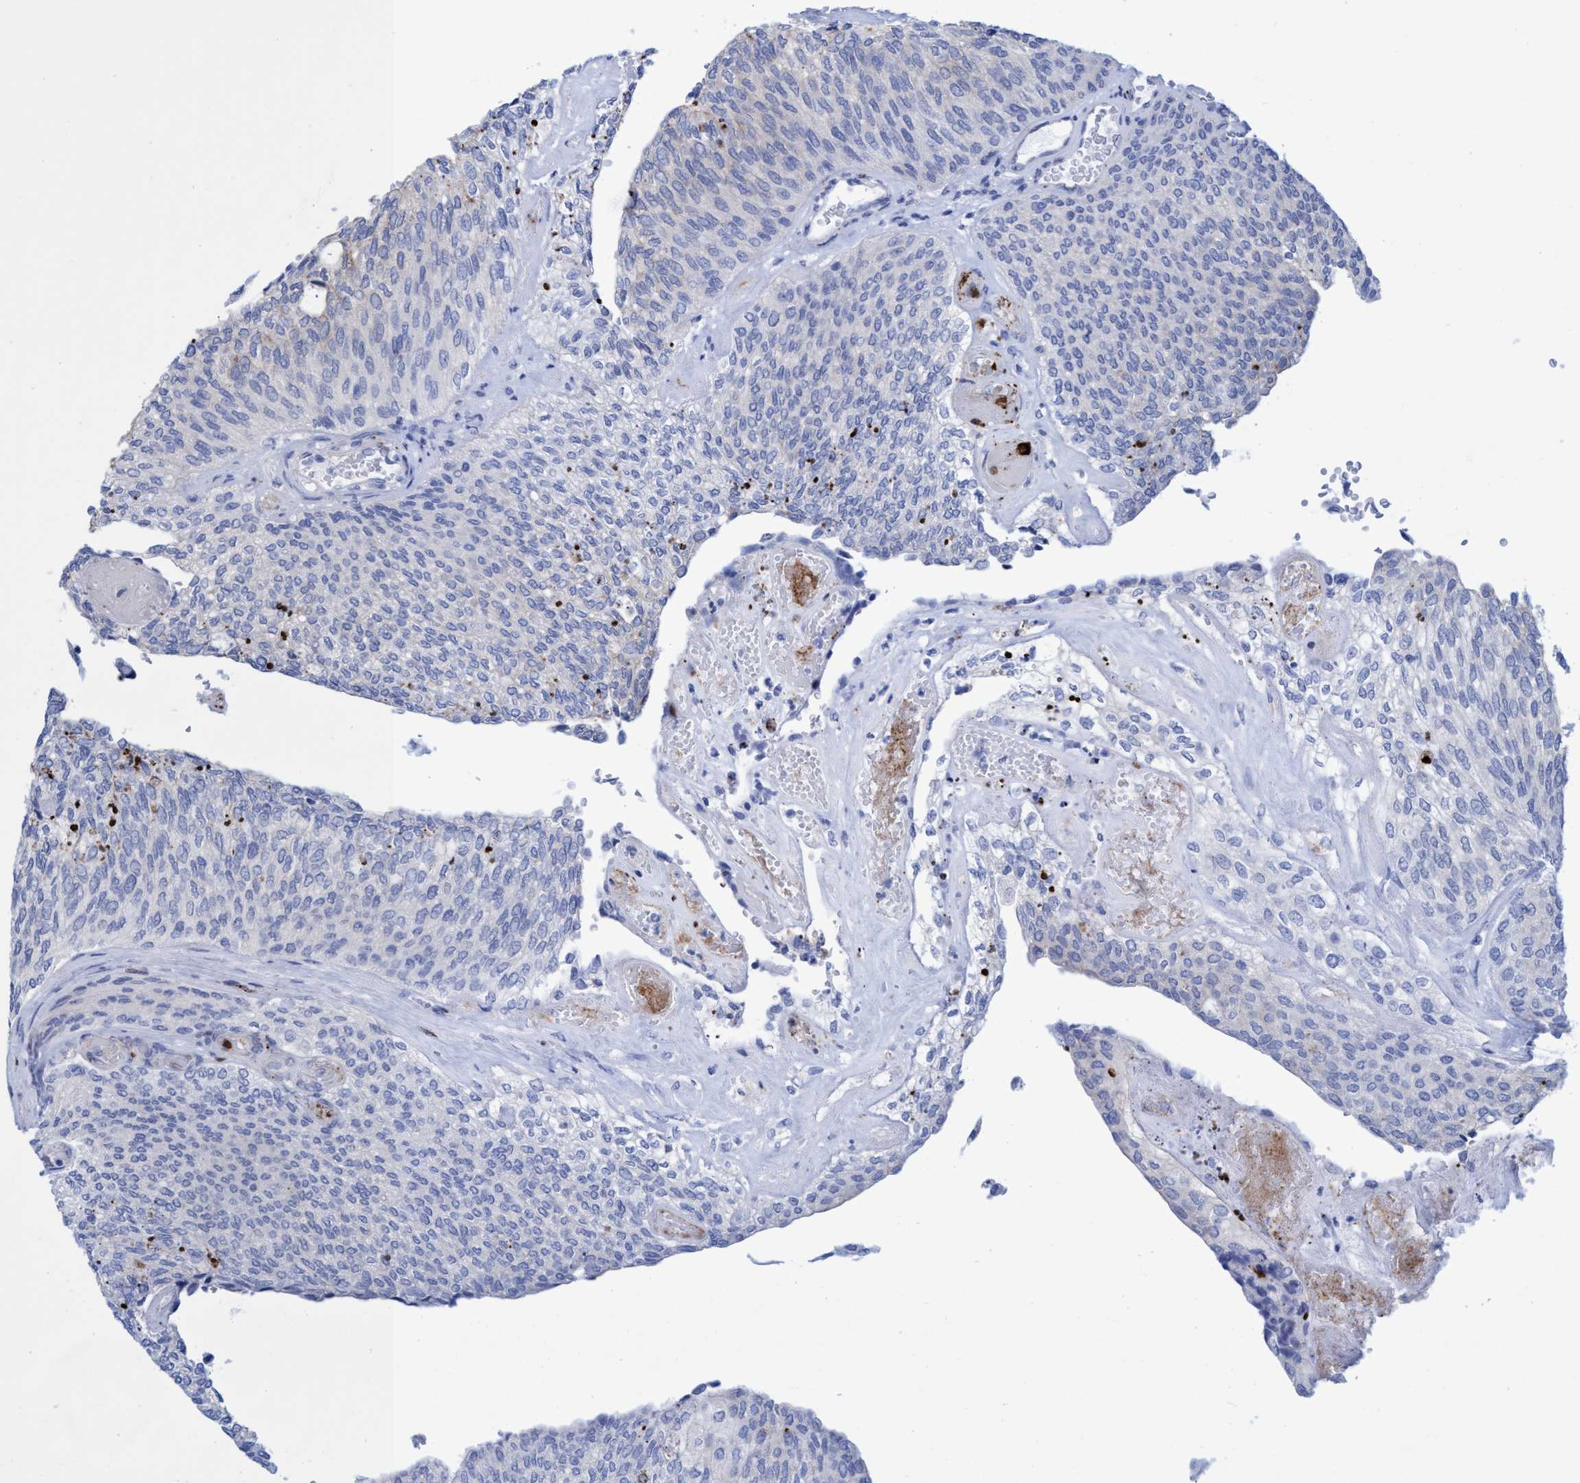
{"staining": {"intensity": "negative", "quantity": "none", "location": "none"}, "tissue": "urothelial cancer", "cell_type": "Tumor cells", "image_type": "cancer", "snomed": [{"axis": "morphology", "description": "Urothelial carcinoma, Low grade"}, {"axis": "topography", "description": "Urinary bladder"}], "caption": "Immunohistochemistry (IHC) micrograph of human urothelial cancer stained for a protein (brown), which demonstrates no positivity in tumor cells. (Stains: DAB immunohistochemistry (IHC) with hematoxylin counter stain, Microscopy: brightfield microscopy at high magnification).", "gene": "R3HCC1", "patient": {"sex": "female", "age": 79}}